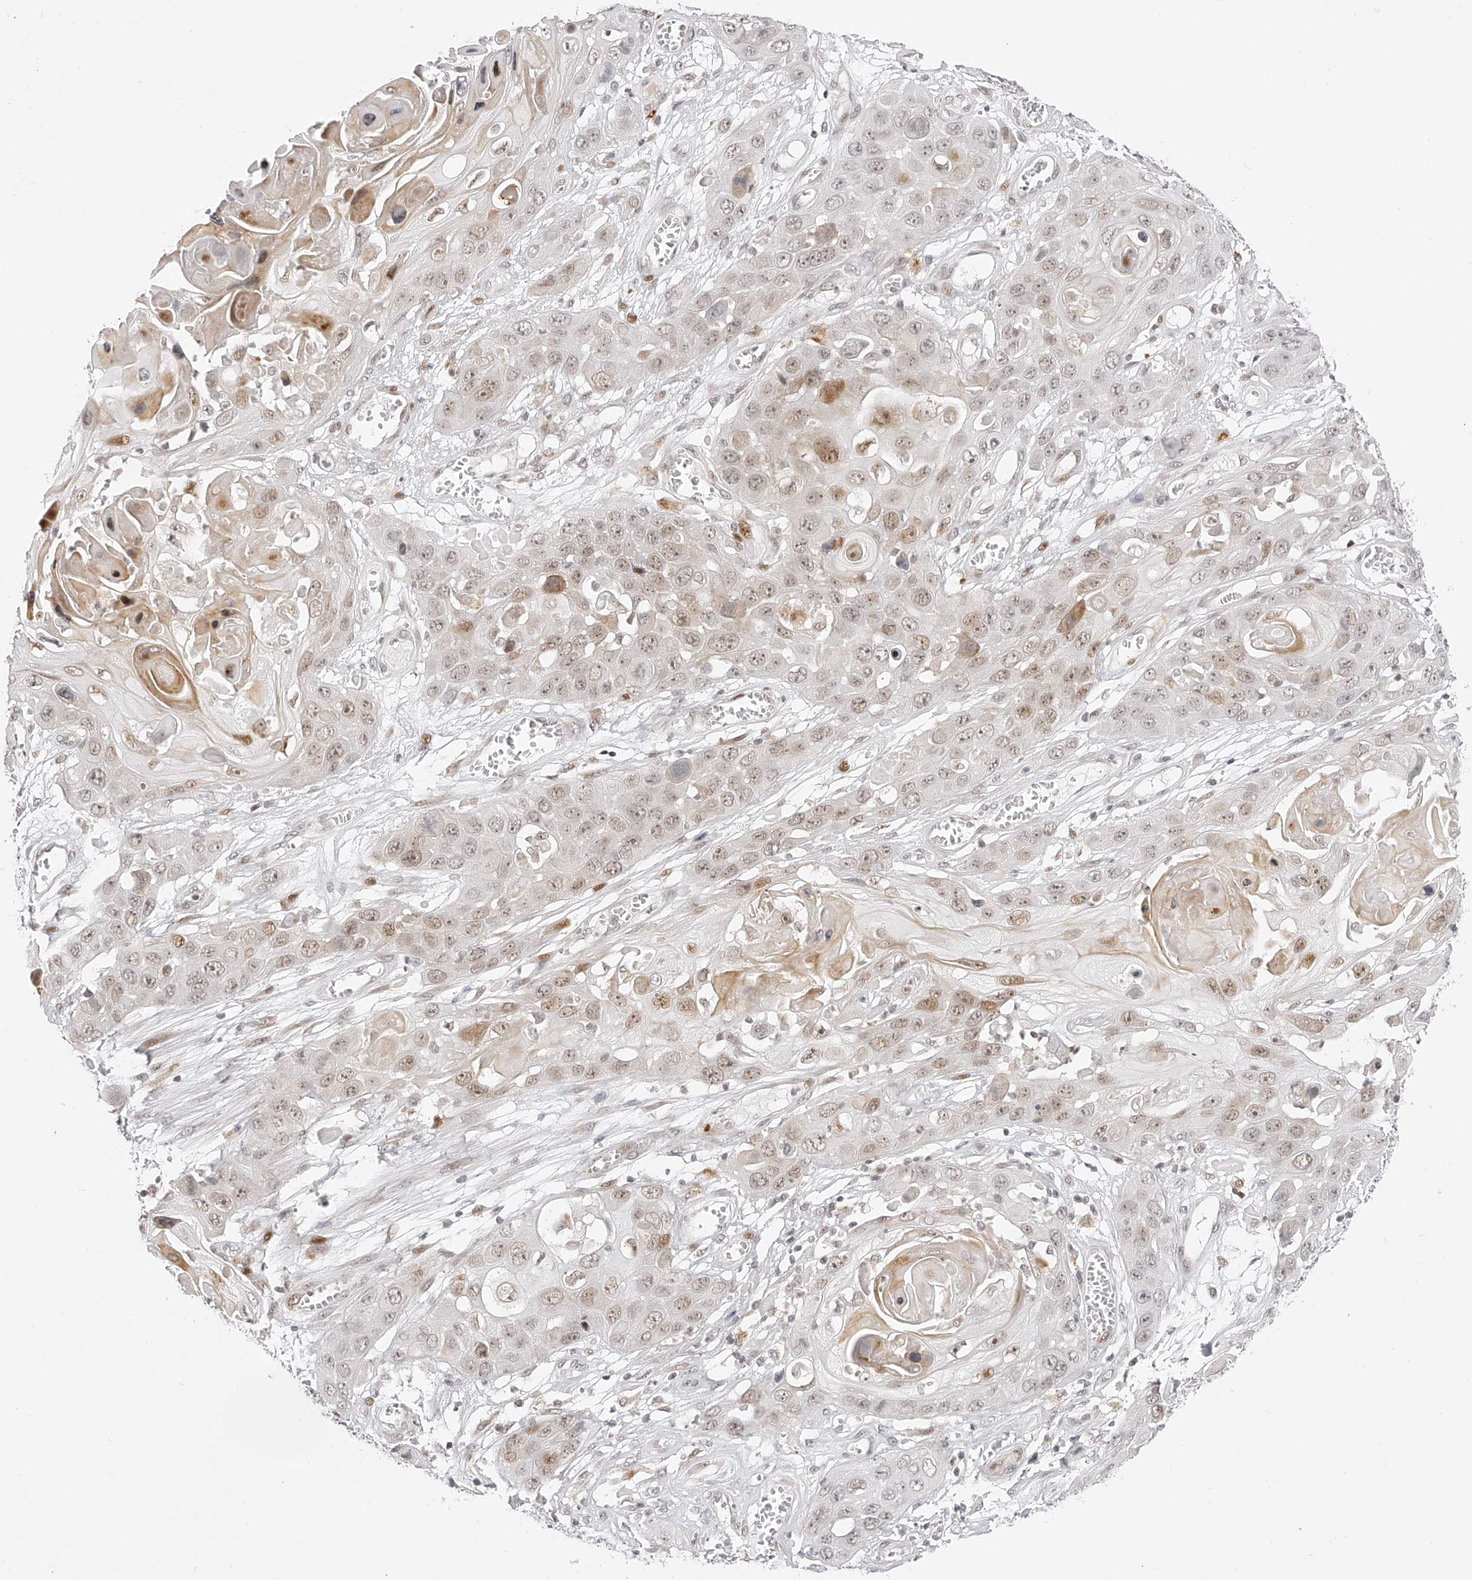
{"staining": {"intensity": "weak", "quantity": "25%-75%", "location": "nuclear"}, "tissue": "skin cancer", "cell_type": "Tumor cells", "image_type": "cancer", "snomed": [{"axis": "morphology", "description": "Squamous cell carcinoma, NOS"}, {"axis": "topography", "description": "Skin"}], "caption": "Protein analysis of squamous cell carcinoma (skin) tissue exhibits weak nuclear staining in approximately 25%-75% of tumor cells.", "gene": "PLEKHG1", "patient": {"sex": "male", "age": 55}}